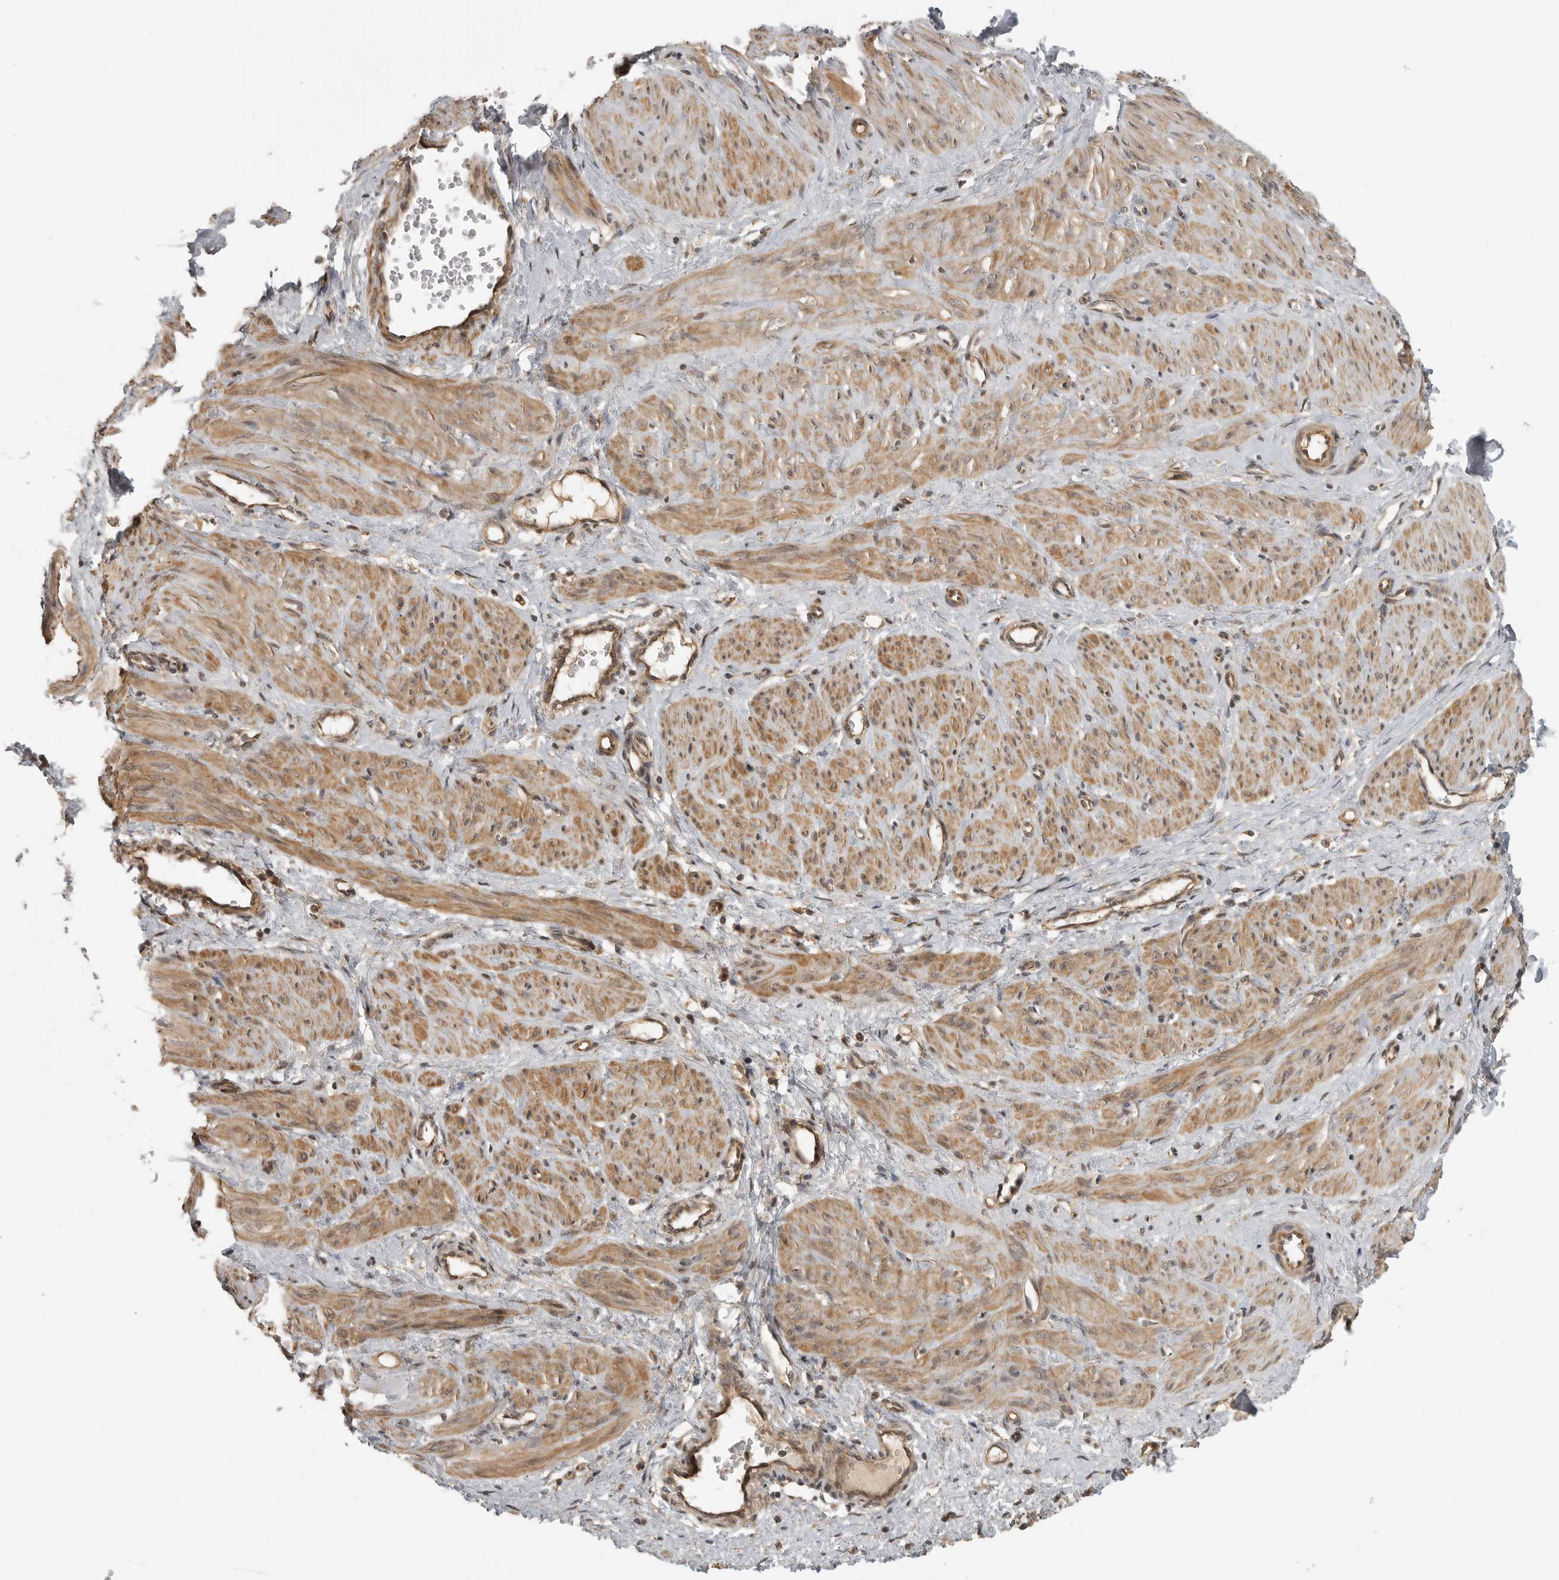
{"staining": {"intensity": "moderate", "quantity": ">75%", "location": "cytoplasmic/membranous"}, "tissue": "smooth muscle", "cell_type": "Smooth muscle cells", "image_type": "normal", "snomed": [{"axis": "morphology", "description": "Normal tissue, NOS"}, {"axis": "topography", "description": "Endometrium"}], "caption": "The immunohistochemical stain shows moderate cytoplasmic/membranous positivity in smooth muscle cells of benign smooth muscle. Ihc stains the protein in brown and the nuclei are stained blue.", "gene": "CUEDC1", "patient": {"sex": "female", "age": 33}}